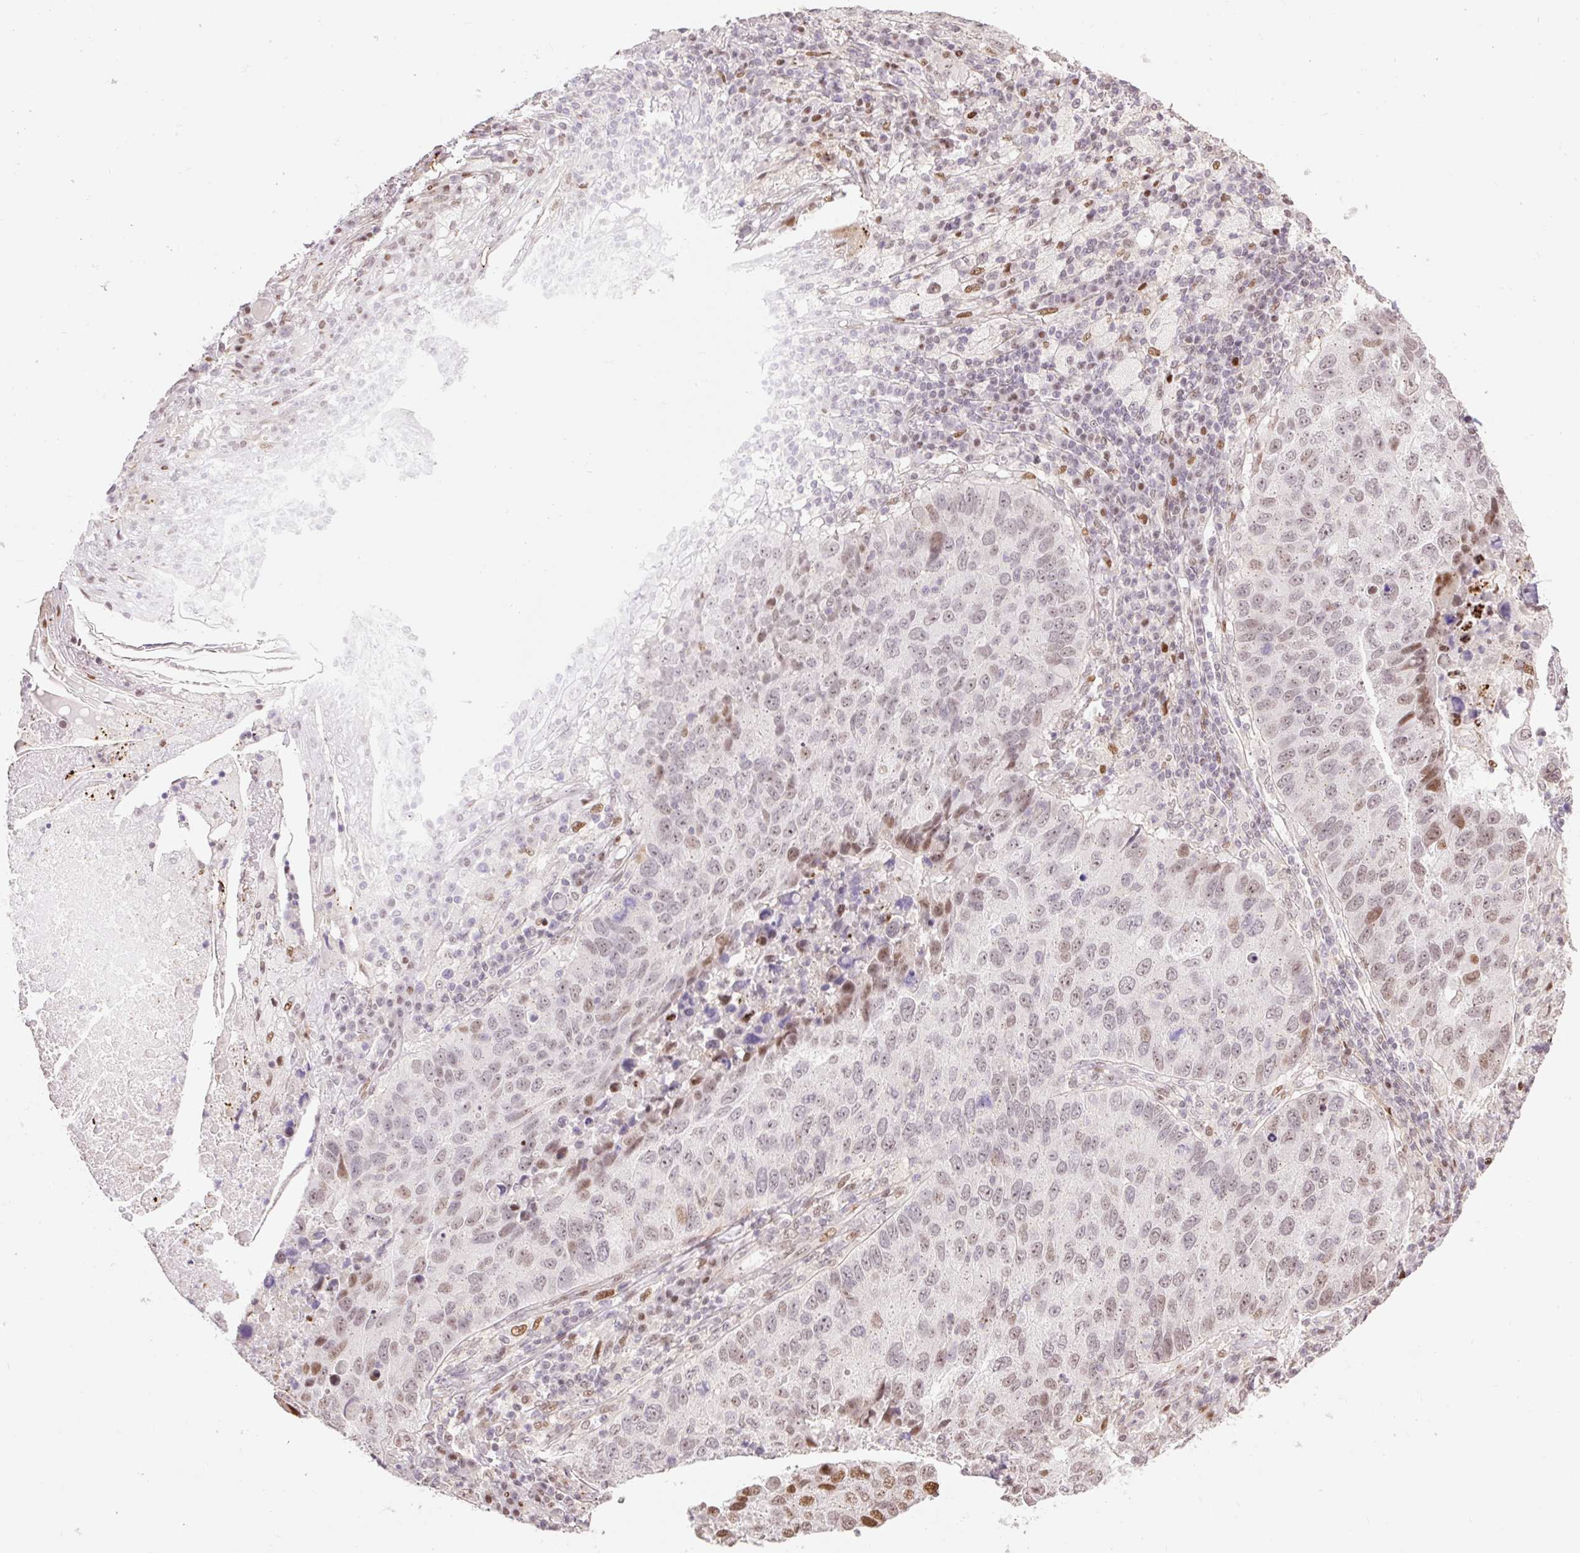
{"staining": {"intensity": "moderate", "quantity": "<25%", "location": "nuclear"}, "tissue": "lung cancer", "cell_type": "Tumor cells", "image_type": "cancer", "snomed": [{"axis": "morphology", "description": "Squamous cell carcinoma, NOS"}, {"axis": "topography", "description": "Lung"}], "caption": "A brown stain highlights moderate nuclear positivity of a protein in lung squamous cell carcinoma tumor cells.", "gene": "RIPPLY3", "patient": {"sex": "male", "age": 73}}